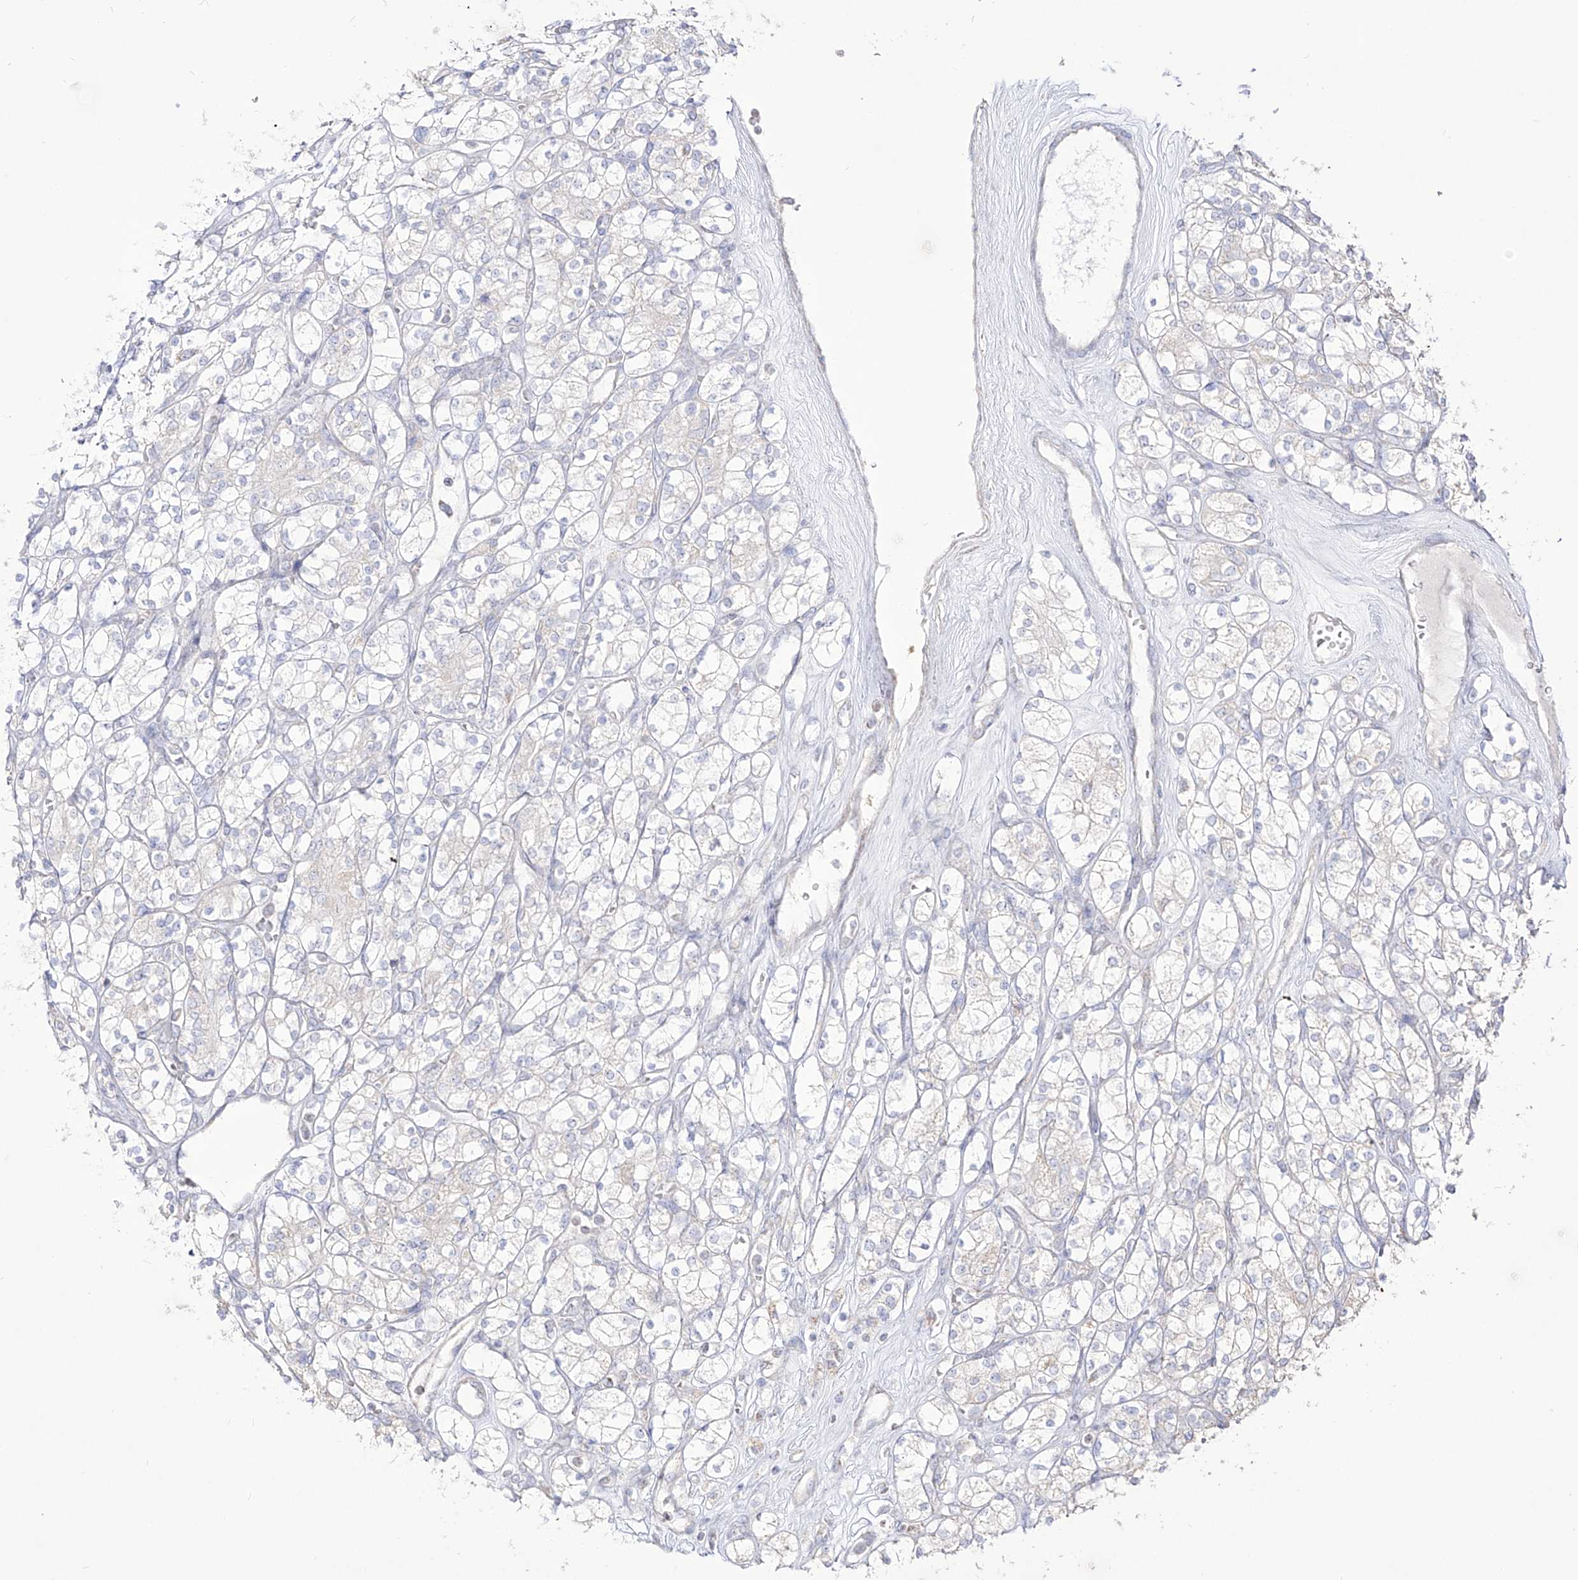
{"staining": {"intensity": "negative", "quantity": "none", "location": "none"}, "tissue": "renal cancer", "cell_type": "Tumor cells", "image_type": "cancer", "snomed": [{"axis": "morphology", "description": "Adenocarcinoma, NOS"}, {"axis": "topography", "description": "Kidney"}], "caption": "IHC of adenocarcinoma (renal) shows no positivity in tumor cells.", "gene": "RCHY1", "patient": {"sex": "male", "age": 77}}